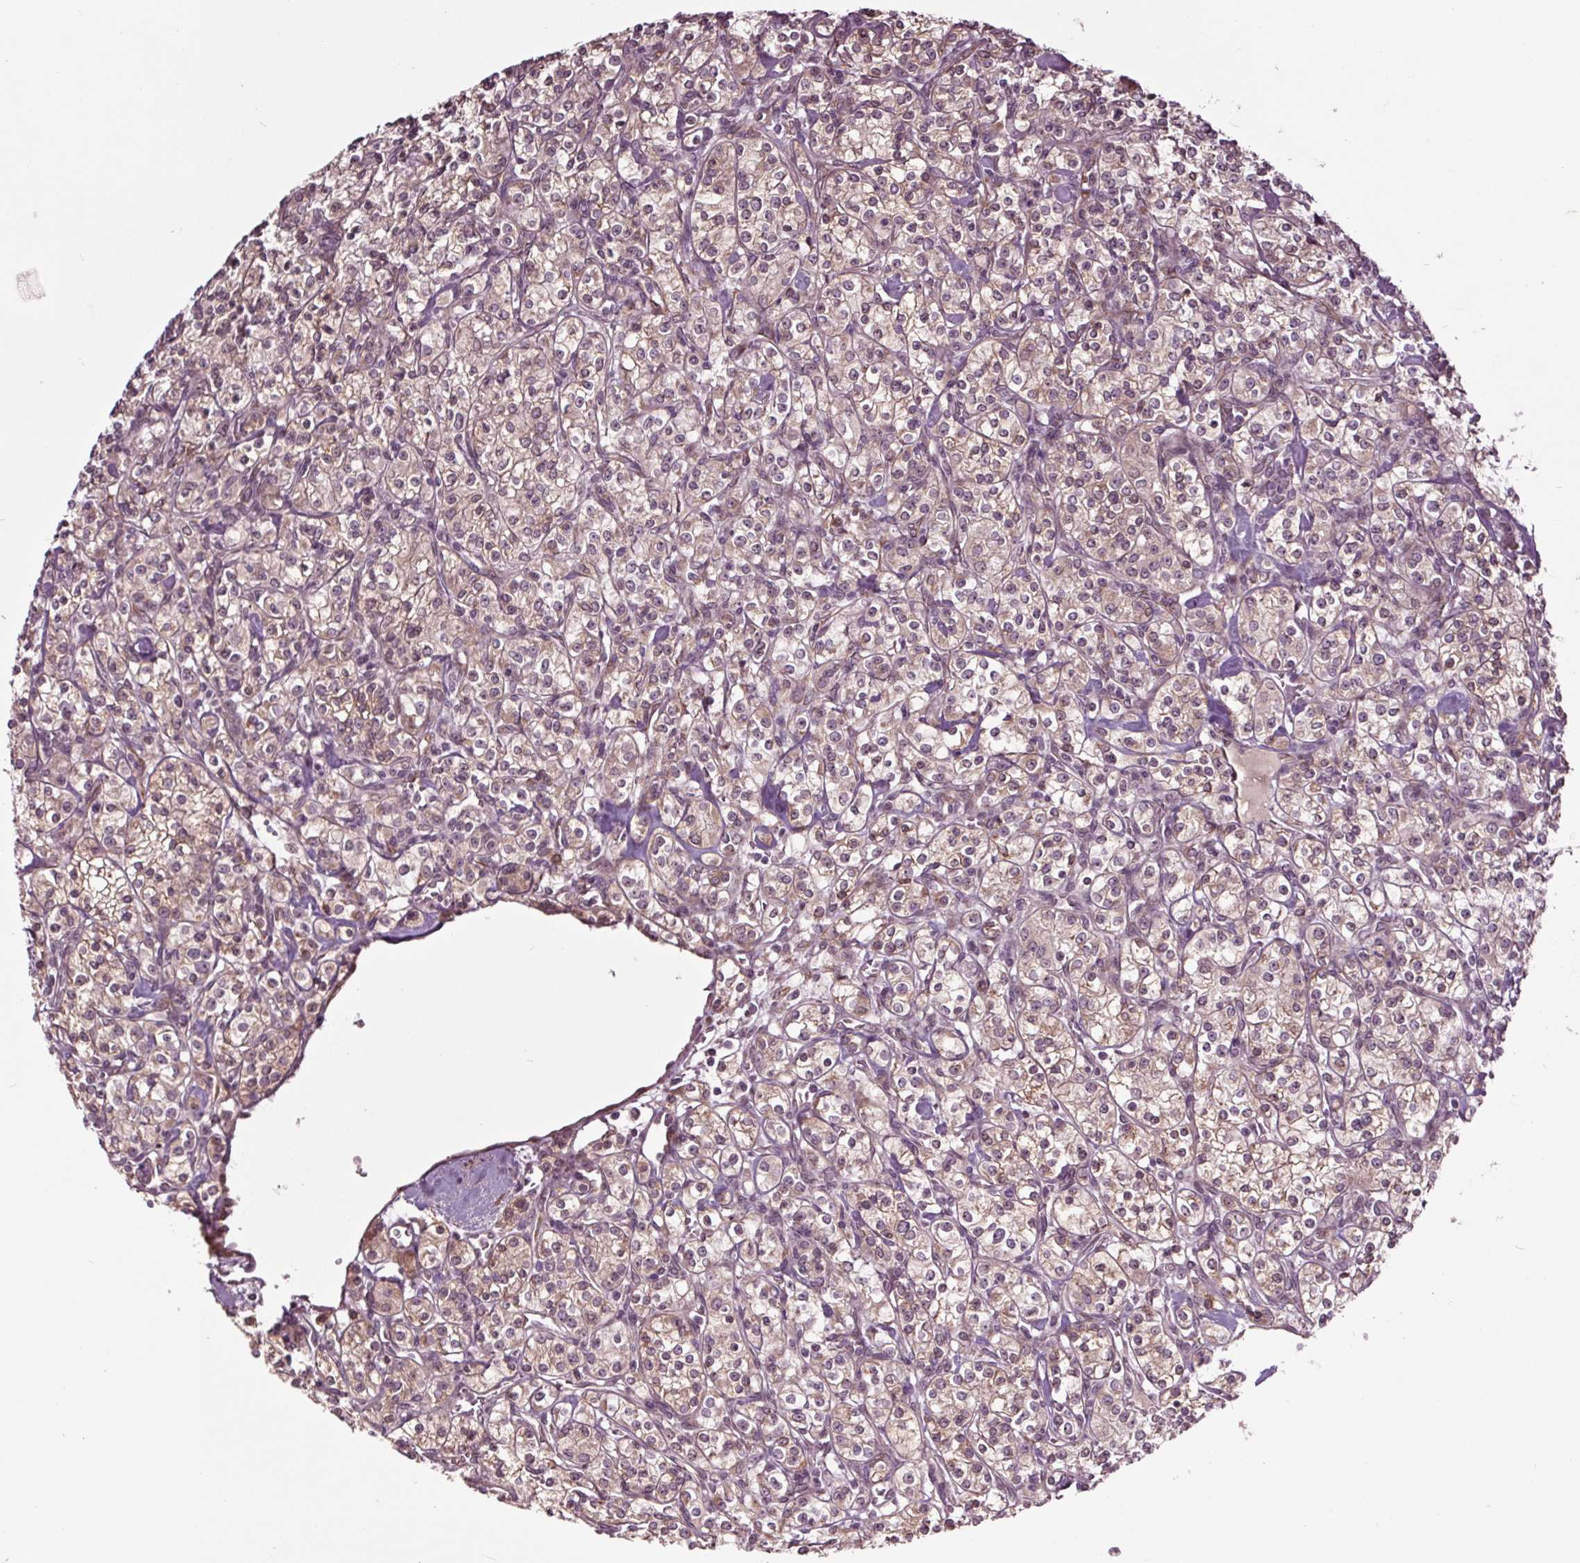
{"staining": {"intensity": "weak", "quantity": "25%-75%", "location": "cytoplasmic/membranous"}, "tissue": "renal cancer", "cell_type": "Tumor cells", "image_type": "cancer", "snomed": [{"axis": "morphology", "description": "Adenocarcinoma, NOS"}, {"axis": "topography", "description": "Kidney"}], "caption": "IHC micrograph of neoplastic tissue: renal cancer stained using IHC exhibits low levels of weak protein expression localized specifically in the cytoplasmic/membranous of tumor cells, appearing as a cytoplasmic/membranous brown color.", "gene": "HAUS5", "patient": {"sex": "male", "age": 77}}